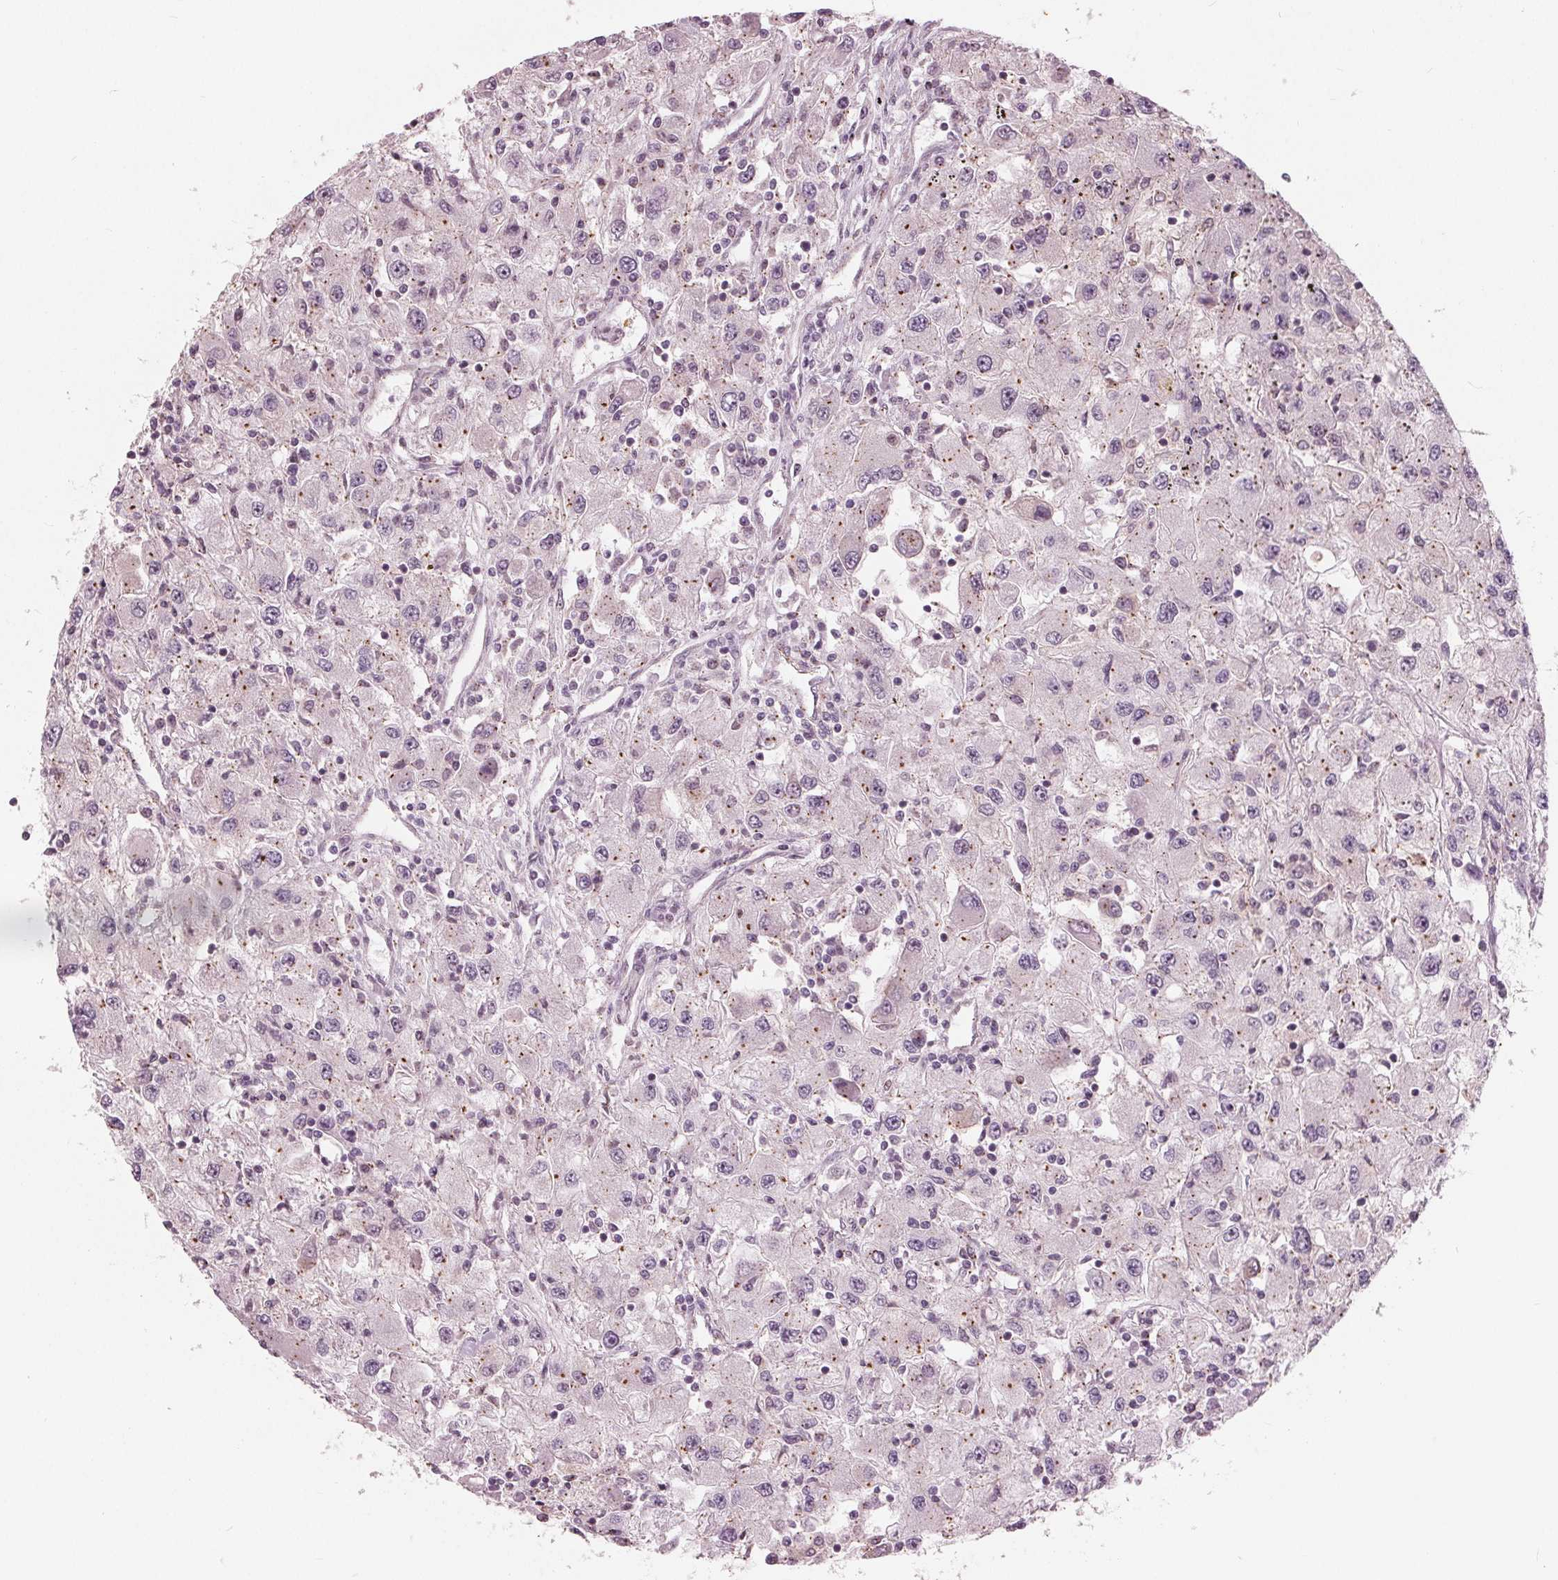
{"staining": {"intensity": "negative", "quantity": "none", "location": "none"}, "tissue": "renal cancer", "cell_type": "Tumor cells", "image_type": "cancer", "snomed": [{"axis": "morphology", "description": "Adenocarcinoma, NOS"}, {"axis": "topography", "description": "Kidney"}], "caption": "IHC micrograph of neoplastic tissue: human adenocarcinoma (renal) stained with DAB (3,3'-diaminobenzidine) demonstrates no significant protein staining in tumor cells. The staining was performed using DAB to visualize the protein expression in brown, while the nuclei were stained in blue with hematoxylin (Magnification: 20x).", "gene": "TXNIP", "patient": {"sex": "female", "age": 67}}